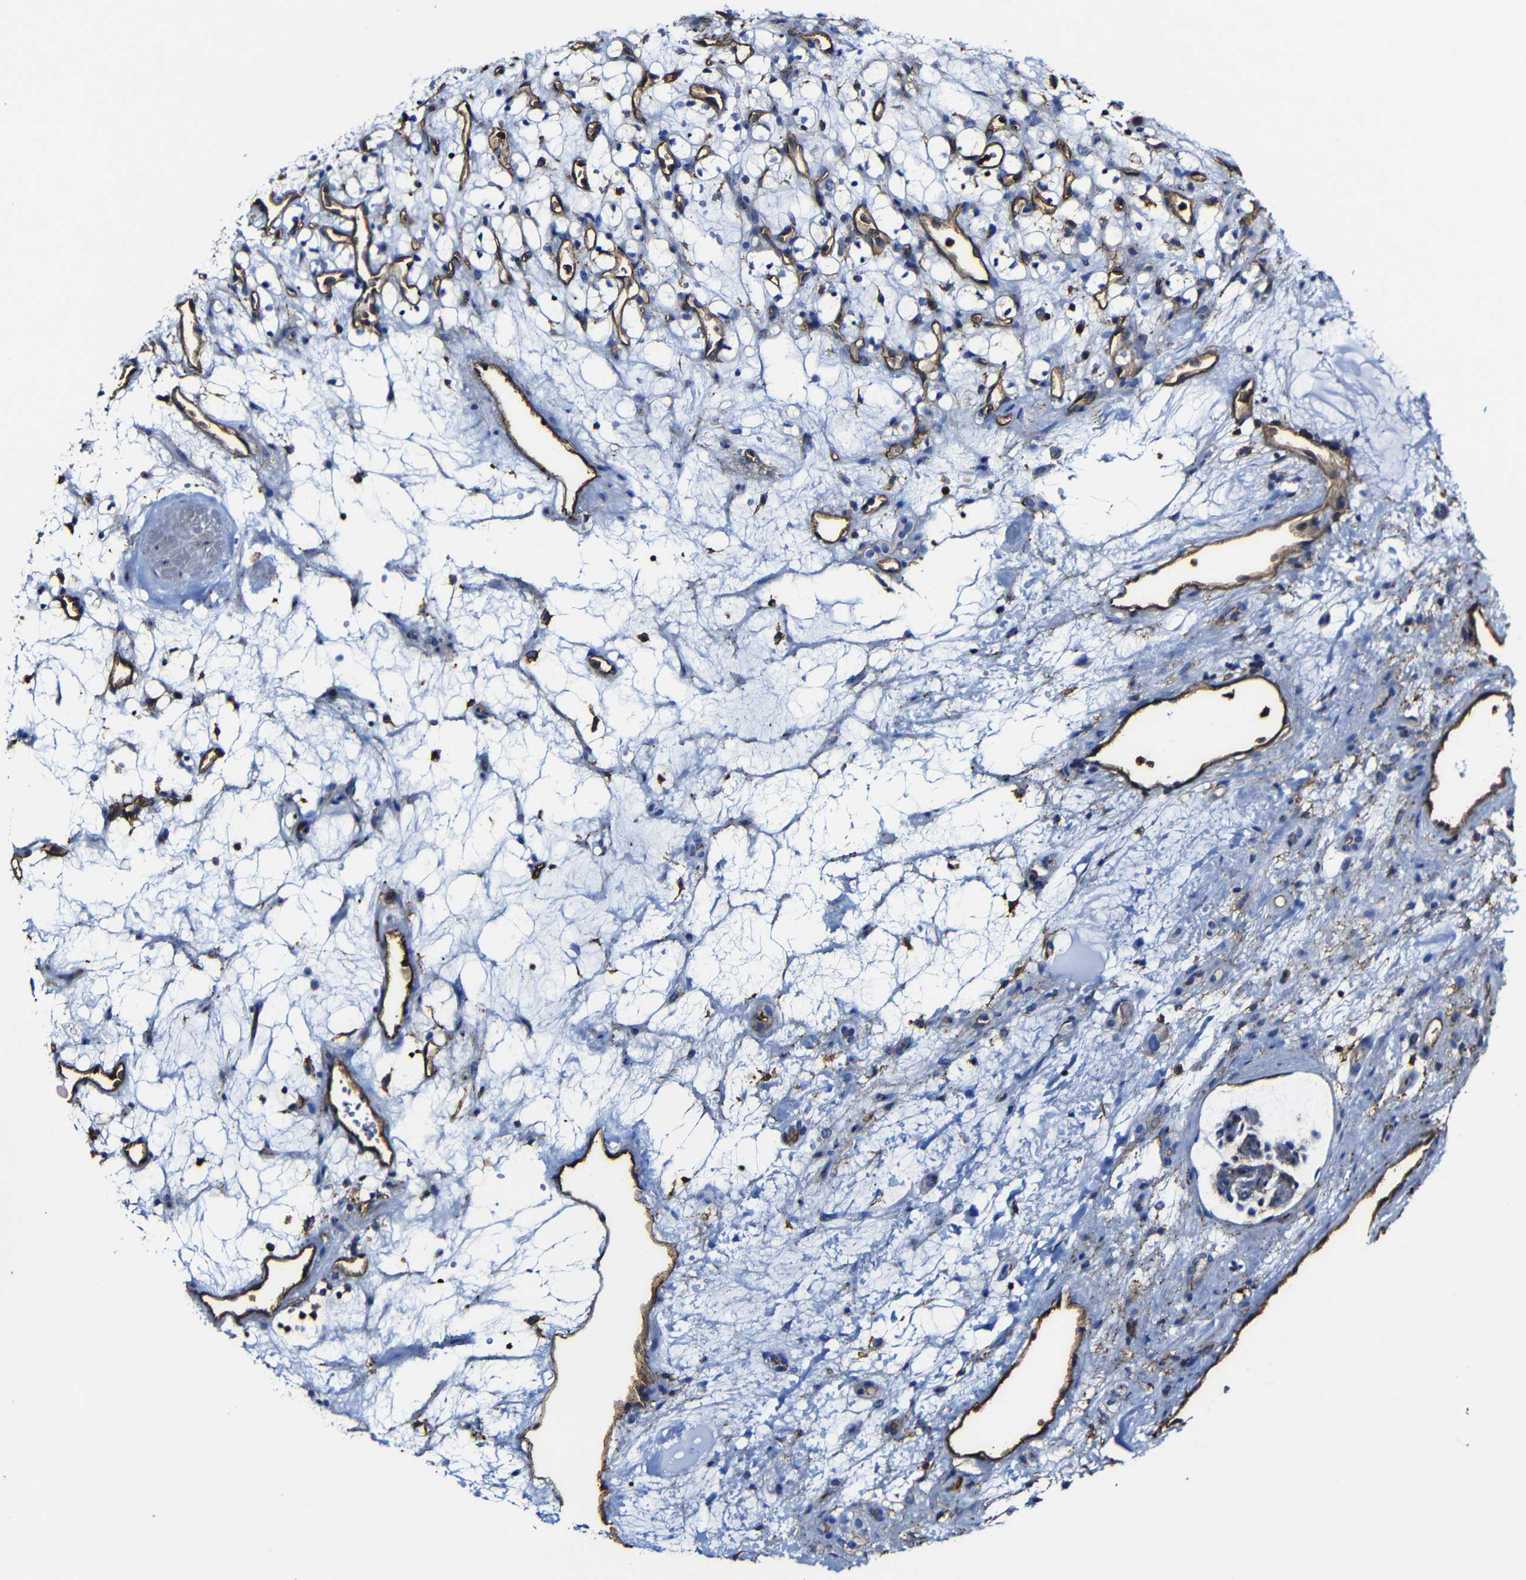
{"staining": {"intensity": "negative", "quantity": "none", "location": "none"}, "tissue": "renal cancer", "cell_type": "Tumor cells", "image_type": "cancer", "snomed": [{"axis": "morphology", "description": "Adenocarcinoma, NOS"}, {"axis": "topography", "description": "Kidney"}], "caption": "A micrograph of human adenocarcinoma (renal) is negative for staining in tumor cells.", "gene": "MSN", "patient": {"sex": "female", "age": 60}}